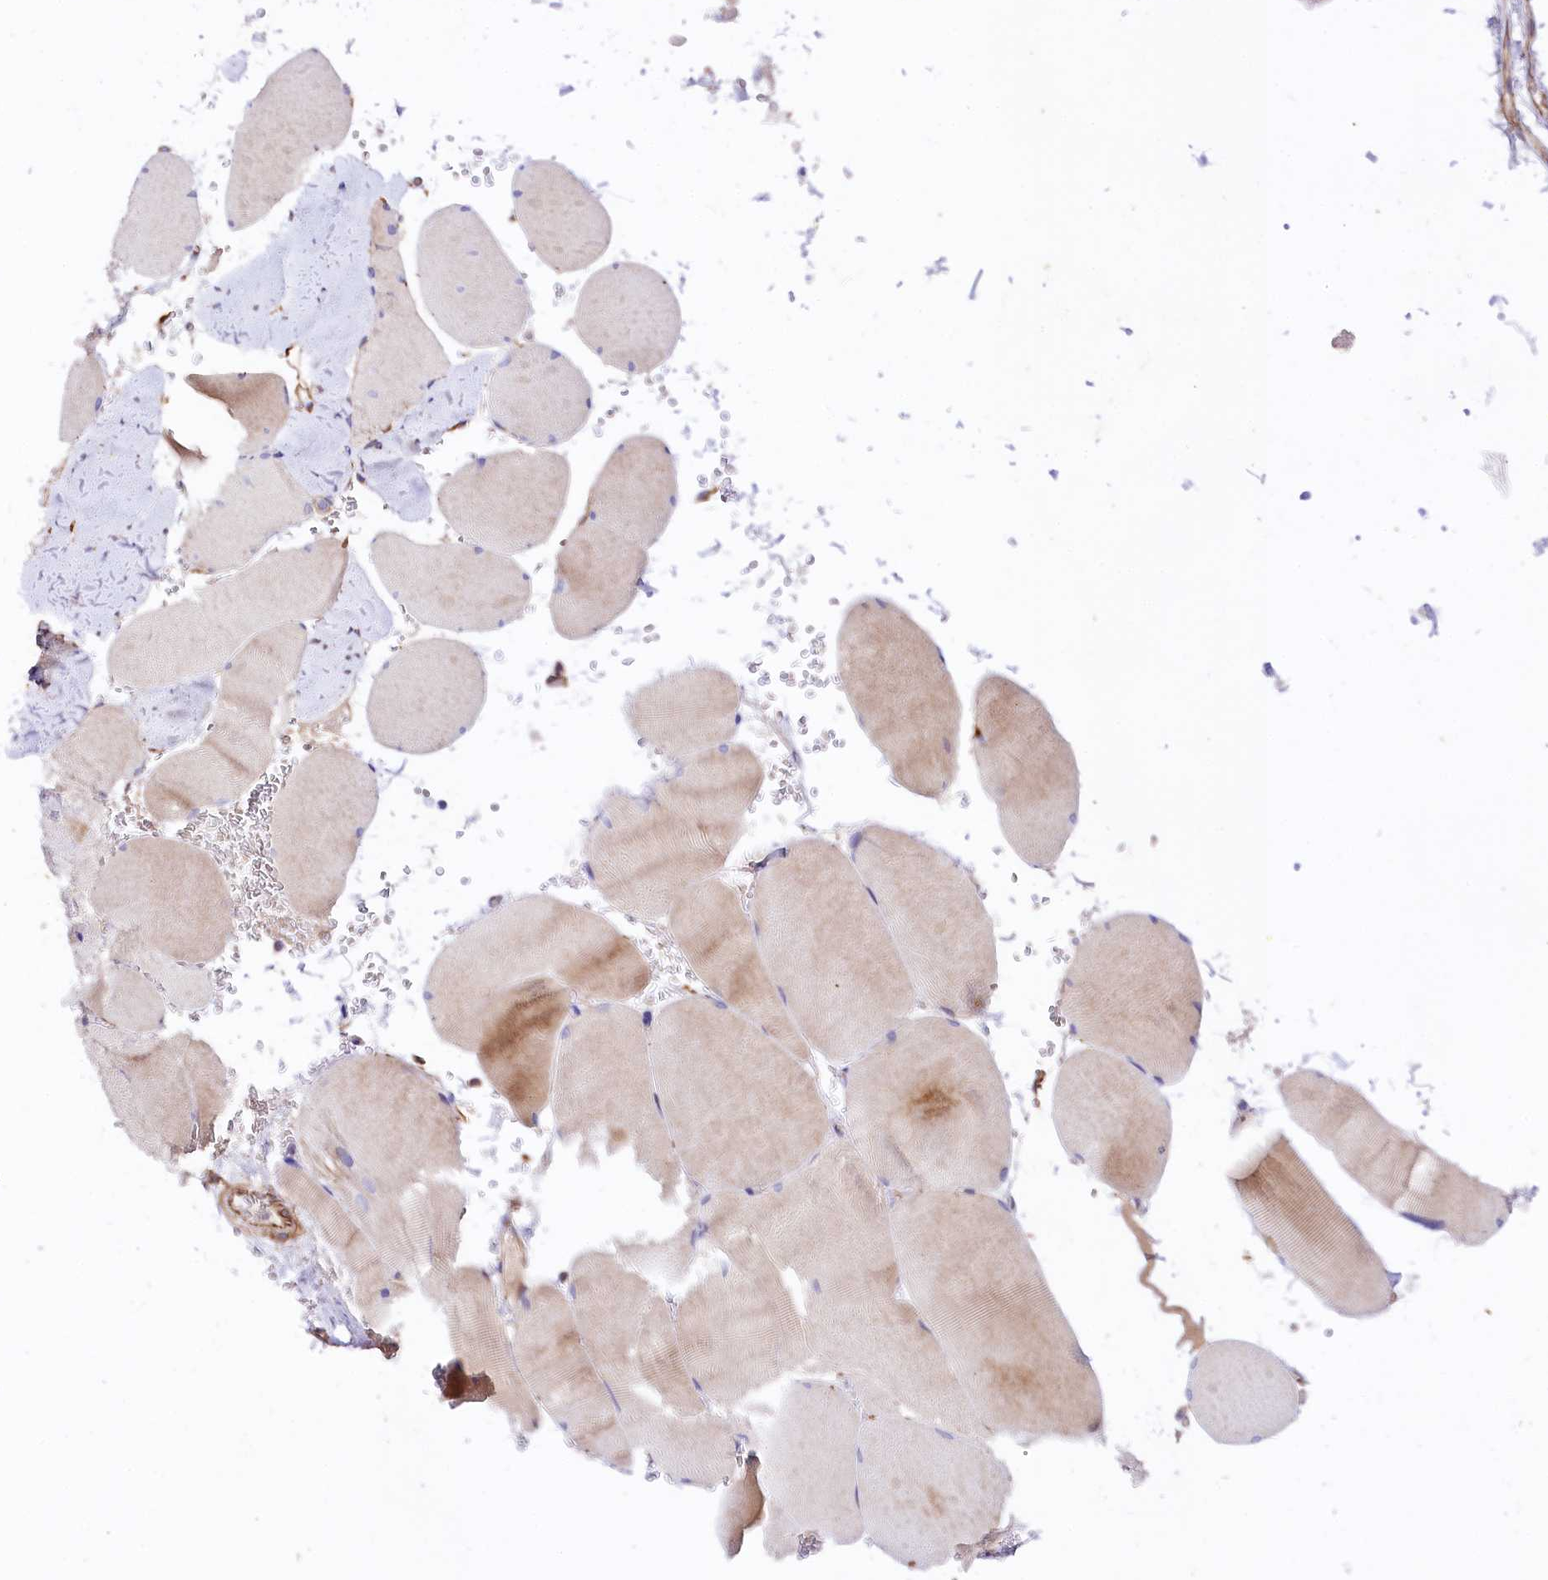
{"staining": {"intensity": "moderate", "quantity": "<25%", "location": "cytoplasmic/membranous"}, "tissue": "skeletal muscle", "cell_type": "Myocytes", "image_type": "normal", "snomed": [{"axis": "morphology", "description": "Normal tissue, NOS"}, {"axis": "topography", "description": "Skeletal muscle"}, {"axis": "topography", "description": "Head-Neck"}], "caption": "A brown stain shows moderate cytoplasmic/membranous positivity of a protein in myocytes of normal skeletal muscle.", "gene": "SLC7A1", "patient": {"sex": "male", "age": 66}}